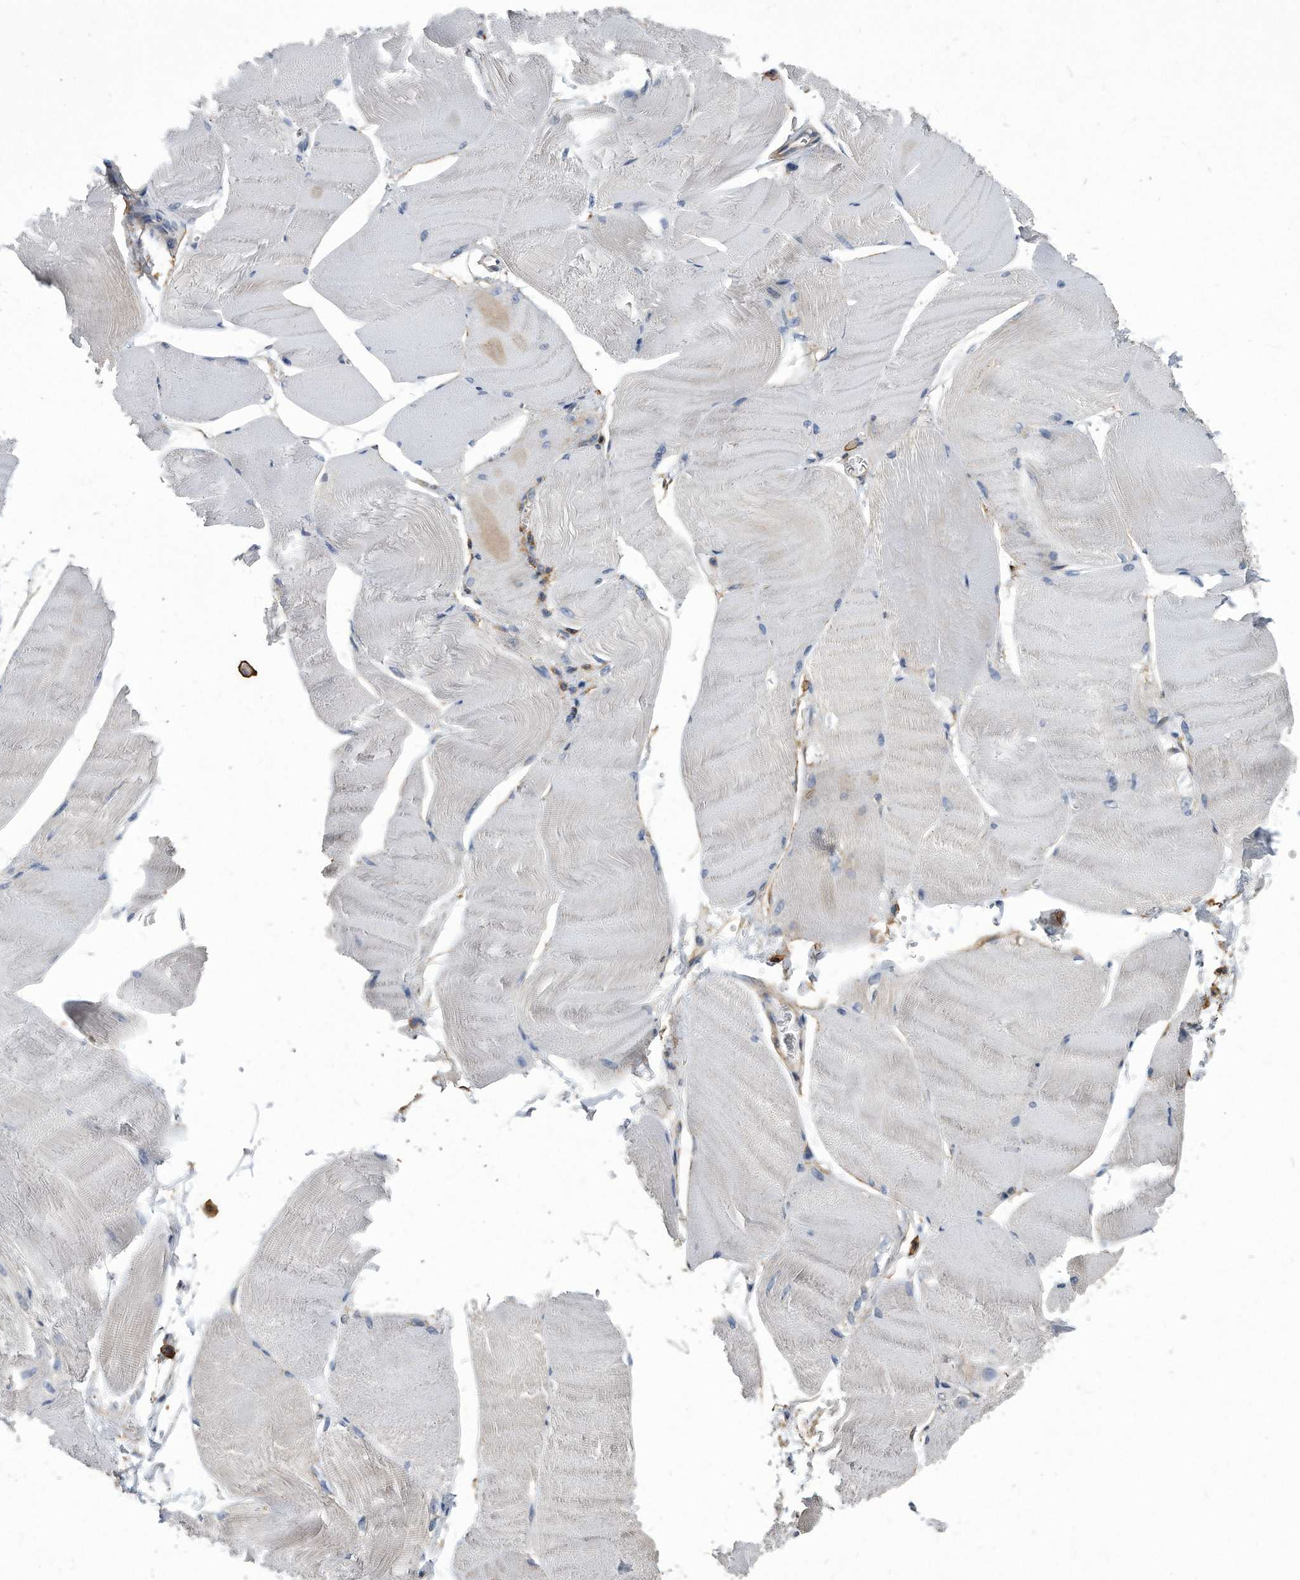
{"staining": {"intensity": "negative", "quantity": "none", "location": "none"}, "tissue": "skeletal muscle", "cell_type": "Myocytes", "image_type": "normal", "snomed": [{"axis": "morphology", "description": "Normal tissue, NOS"}, {"axis": "morphology", "description": "Basal cell carcinoma"}, {"axis": "topography", "description": "Skeletal muscle"}], "caption": "Immunohistochemistry (IHC) of benign skeletal muscle exhibits no expression in myocytes. Brightfield microscopy of immunohistochemistry stained with DAB (3,3'-diaminobenzidine) (brown) and hematoxylin (blue), captured at high magnification.", "gene": "ATG5", "patient": {"sex": "female", "age": 64}}